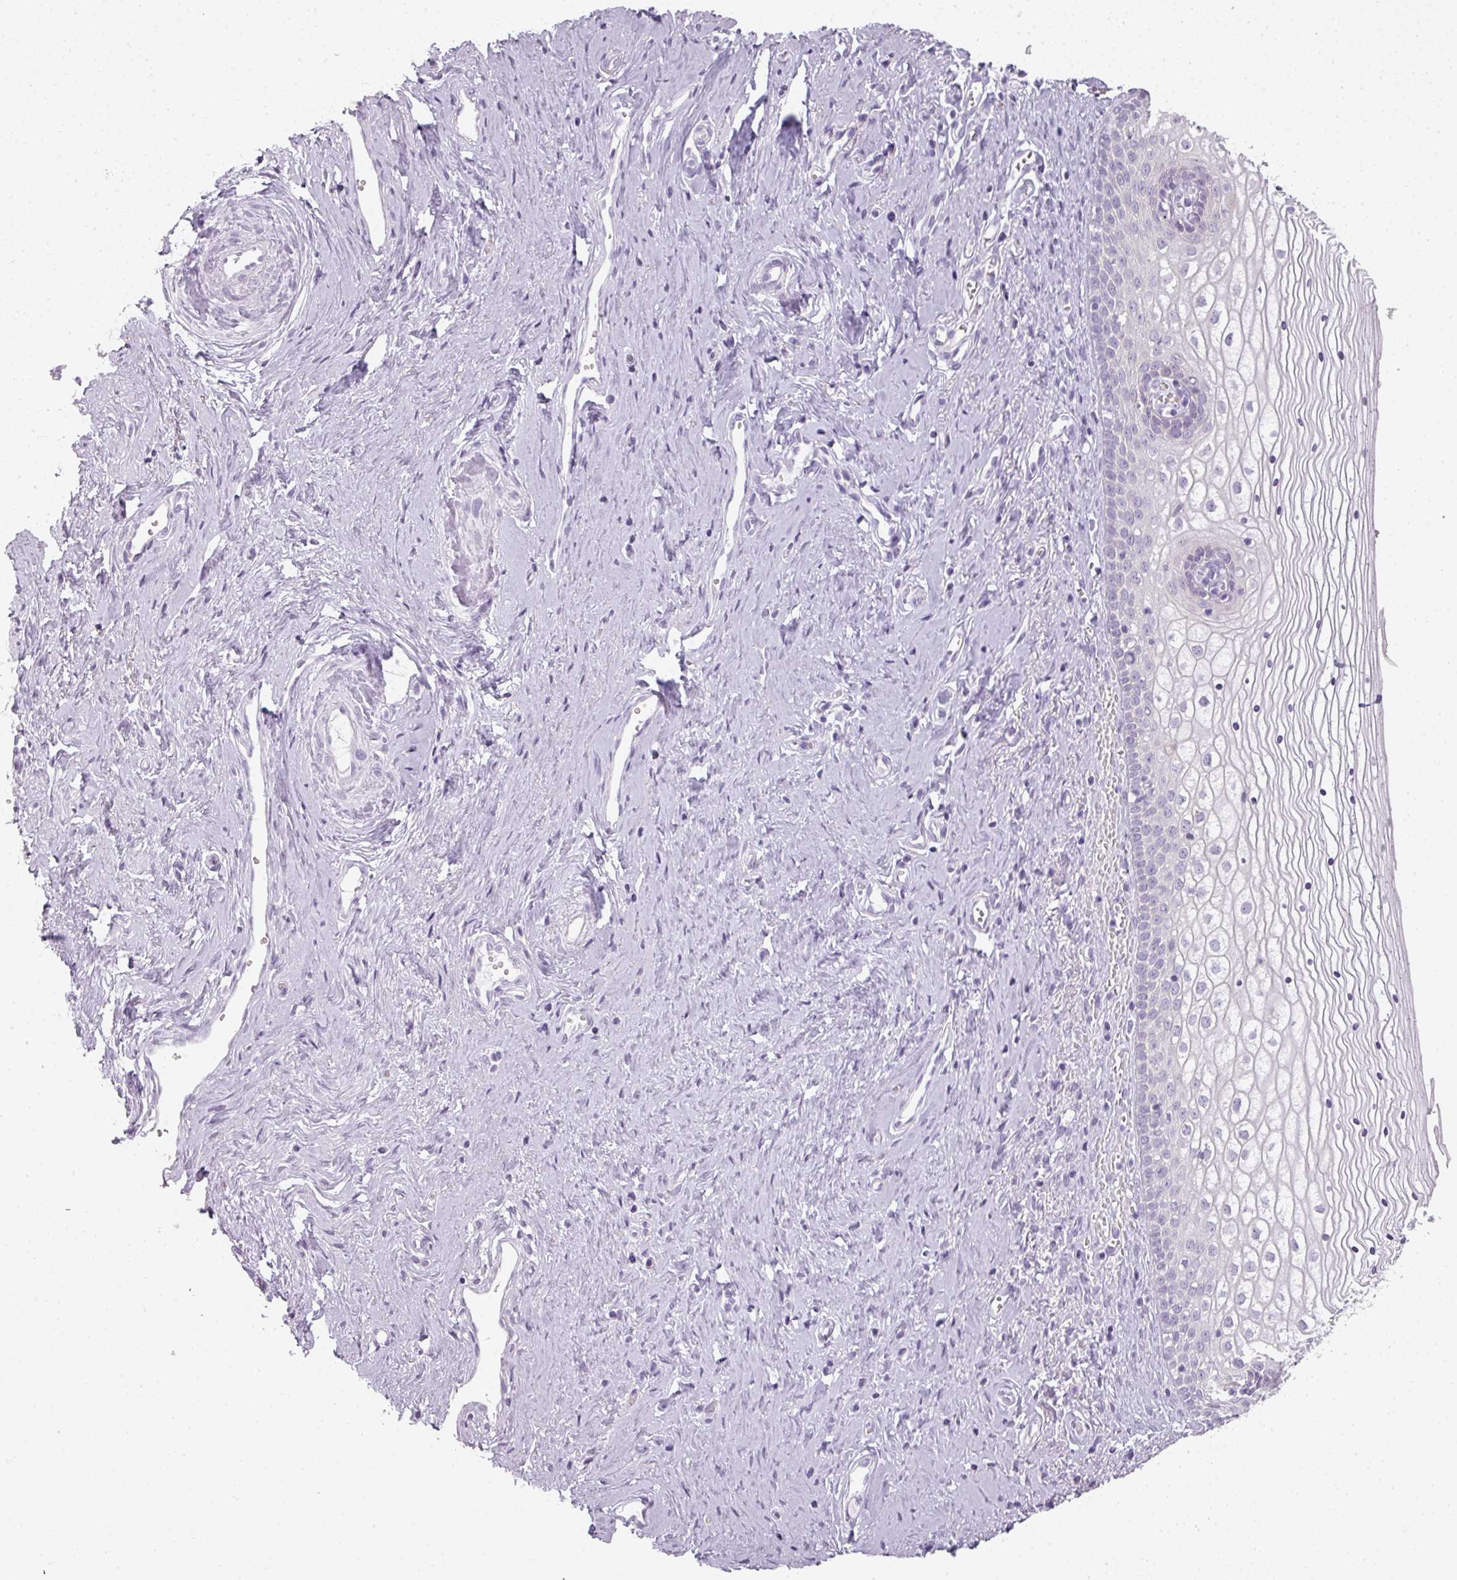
{"staining": {"intensity": "negative", "quantity": "none", "location": "none"}, "tissue": "vagina", "cell_type": "Squamous epithelial cells", "image_type": "normal", "snomed": [{"axis": "morphology", "description": "Normal tissue, NOS"}, {"axis": "topography", "description": "Vagina"}], "caption": "DAB immunohistochemical staining of unremarkable human vagina exhibits no significant positivity in squamous epithelial cells. (Brightfield microscopy of DAB immunohistochemistry (IHC) at high magnification).", "gene": "RBMY1A1", "patient": {"sex": "female", "age": 59}}